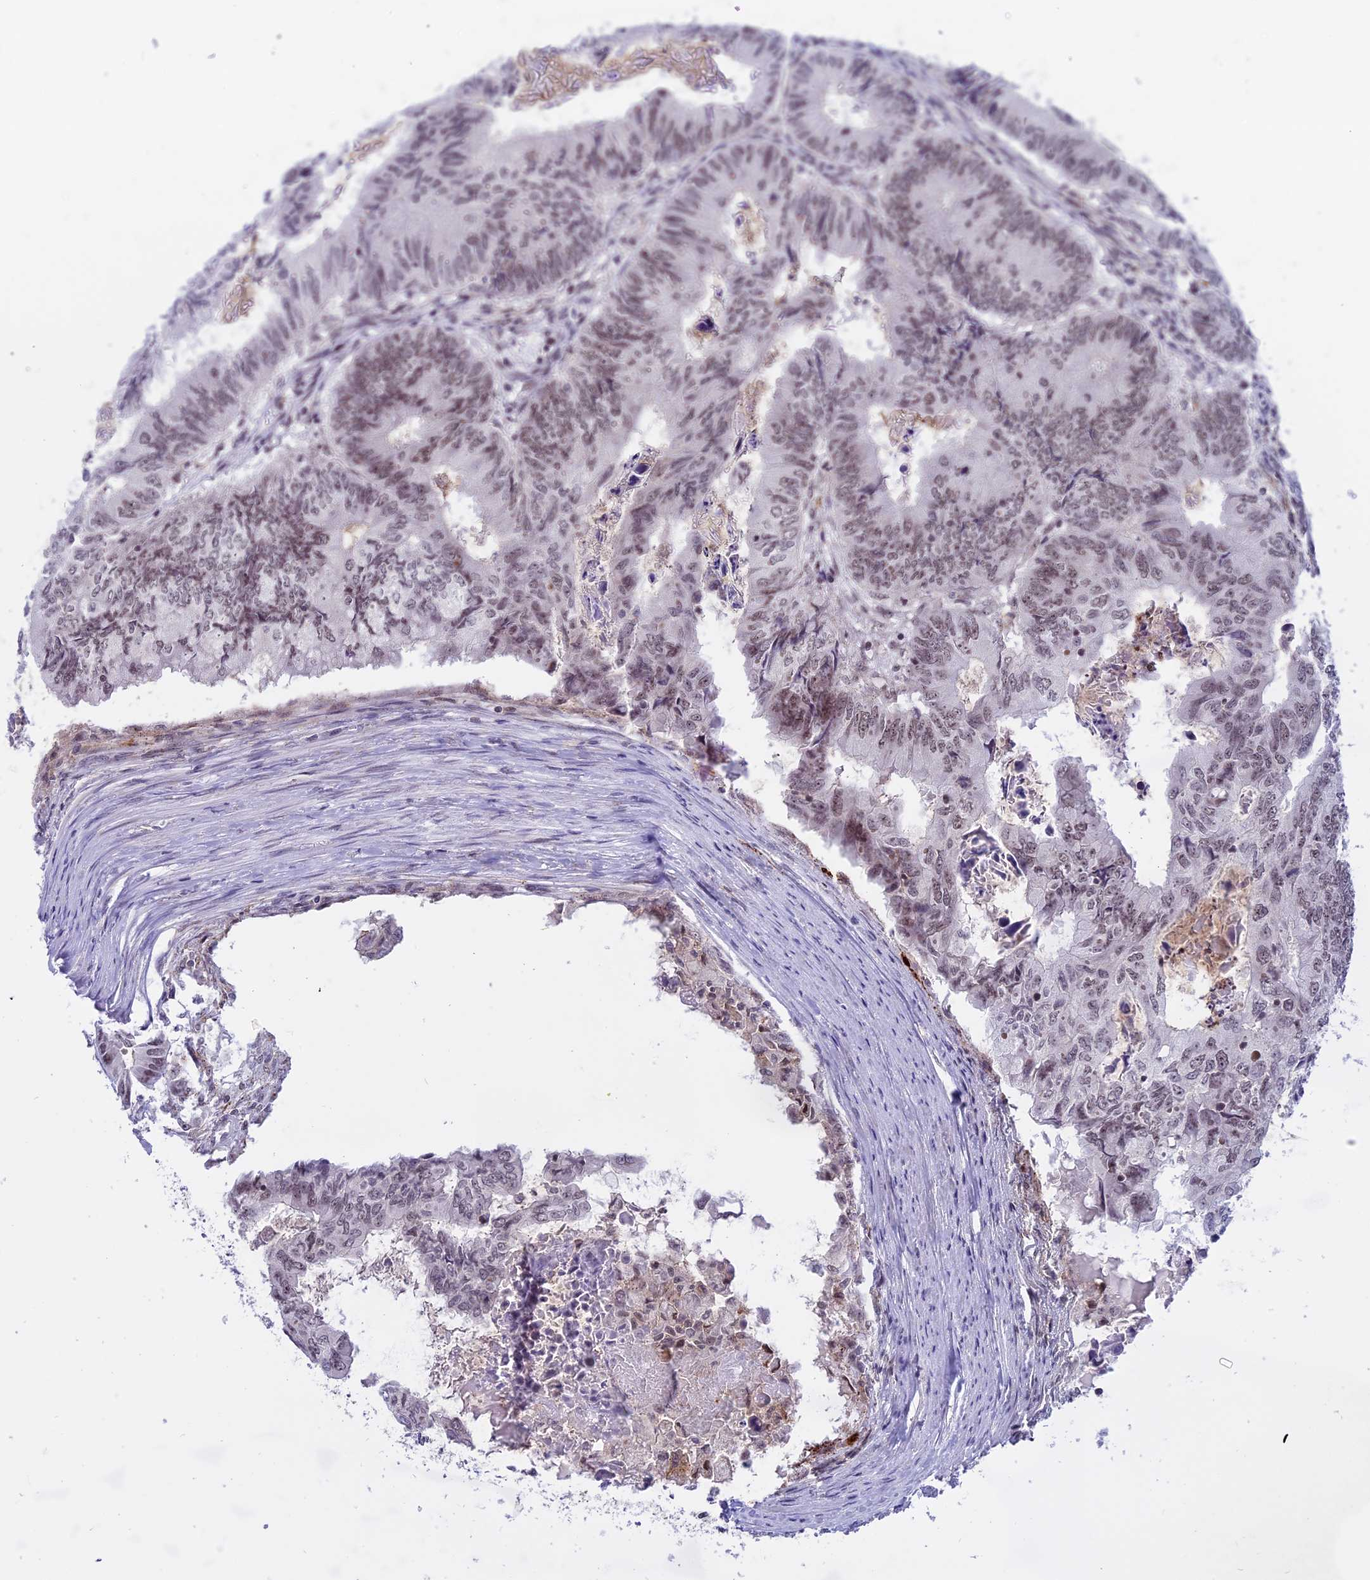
{"staining": {"intensity": "weak", "quantity": ">75%", "location": "nuclear"}, "tissue": "colorectal cancer", "cell_type": "Tumor cells", "image_type": "cancer", "snomed": [{"axis": "morphology", "description": "Adenocarcinoma, NOS"}, {"axis": "topography", "description": "Colon"}], "caption": "Human colorectal adenocarcinoma stained with a protein marker displays weak staining in tumor cells.", "gene": "TADA3", "patient": {"sex": "male", "age": 85}}